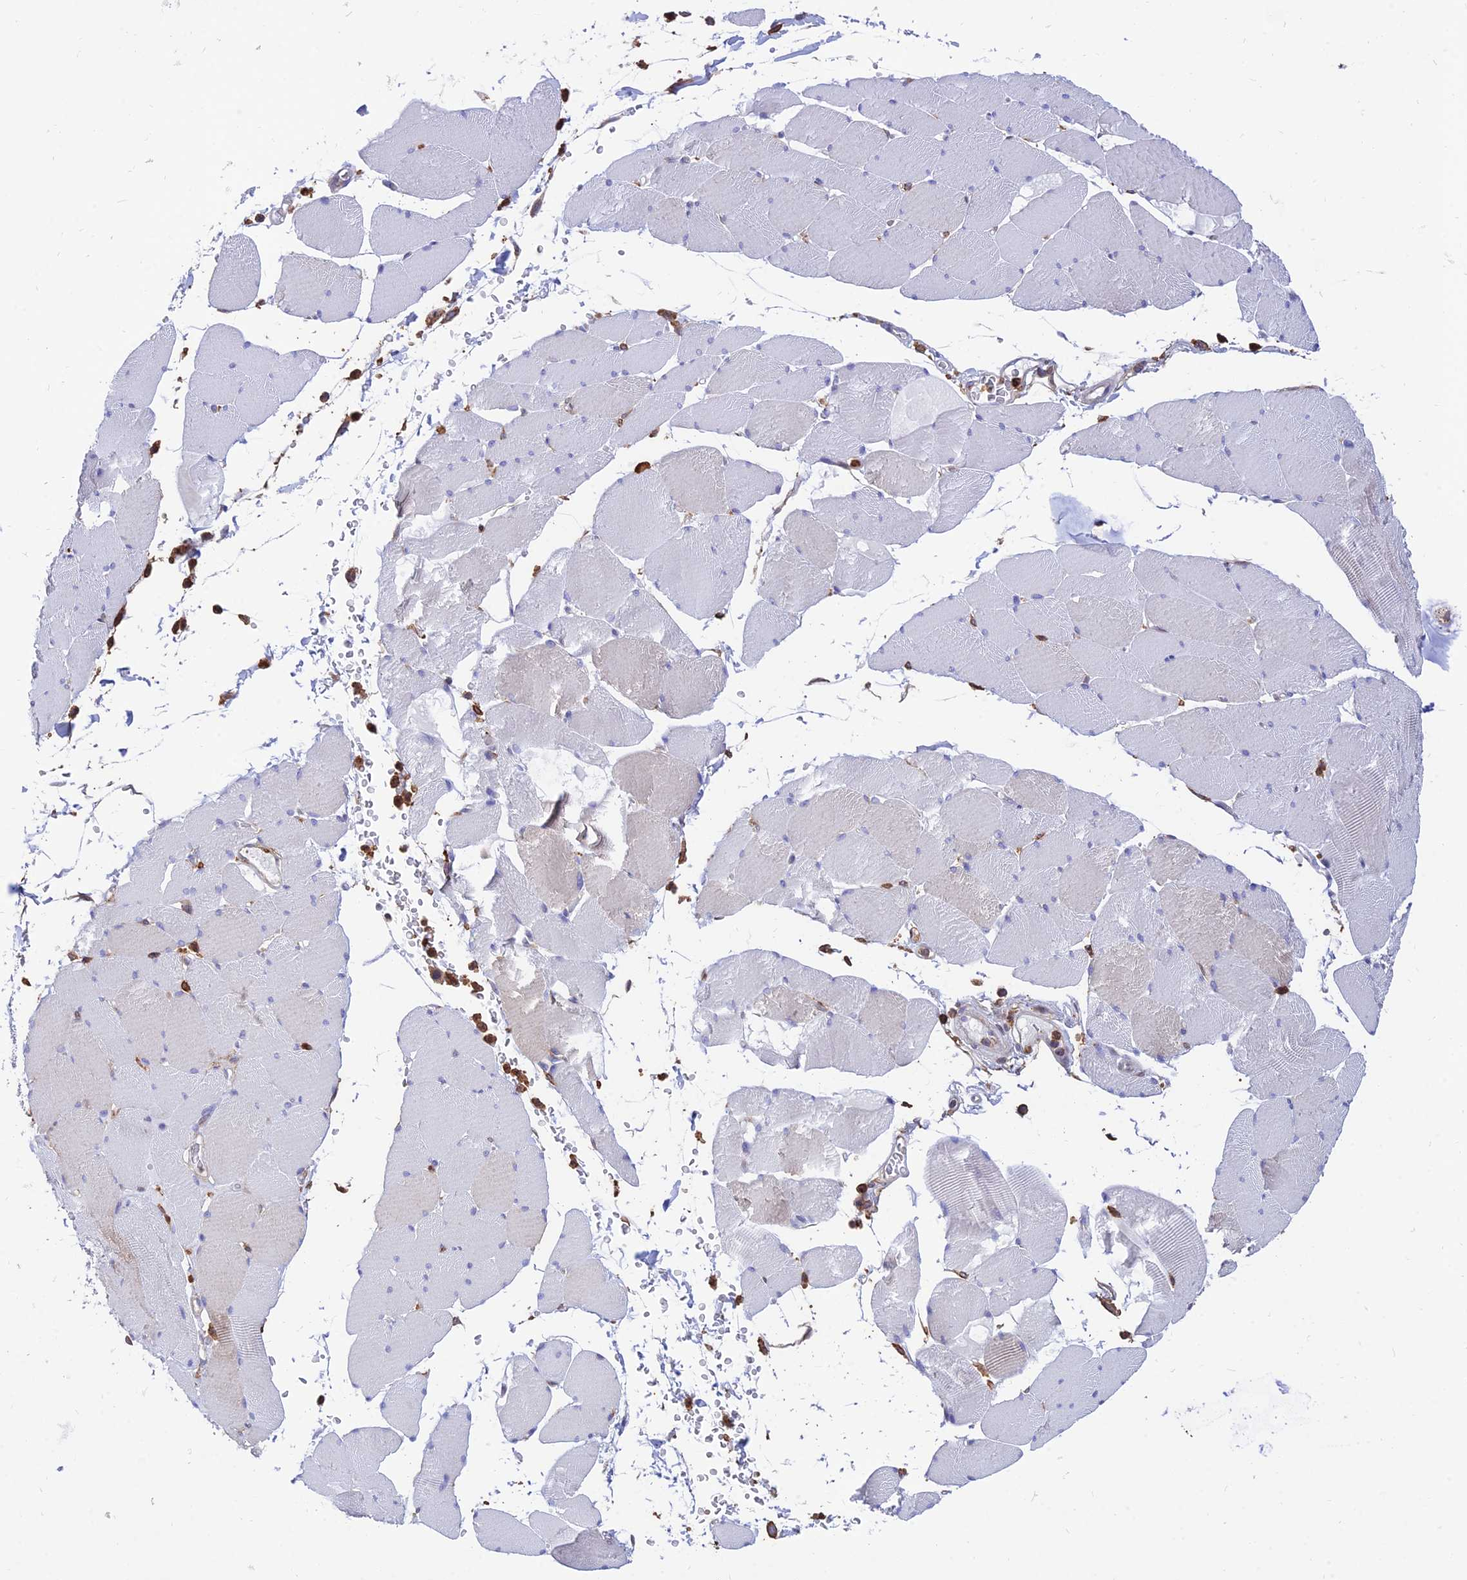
{"staining": {"intensity": "moderate", "quantity": "<25%", "location": "nuclear"}, "tissue": "skeletal muscle", "cell_type": "Myocytes", "image_type": "normal", "snomed": [{"axis": "morphology", "description": "Normal tissue, NOS"}, {"axis": "topography", "description": "Skeletal muscle"}, {"axis": "topography", "description": "Head-Neck"}], "caption": "Brown immunohistochemical staining in unremarkable skeletal muscle demonstrates moderate nuclear positivity in approximately <25% of myocytes.", "gene": "SREK1IP1", "patient": {"sex": "male", "age": 66}}